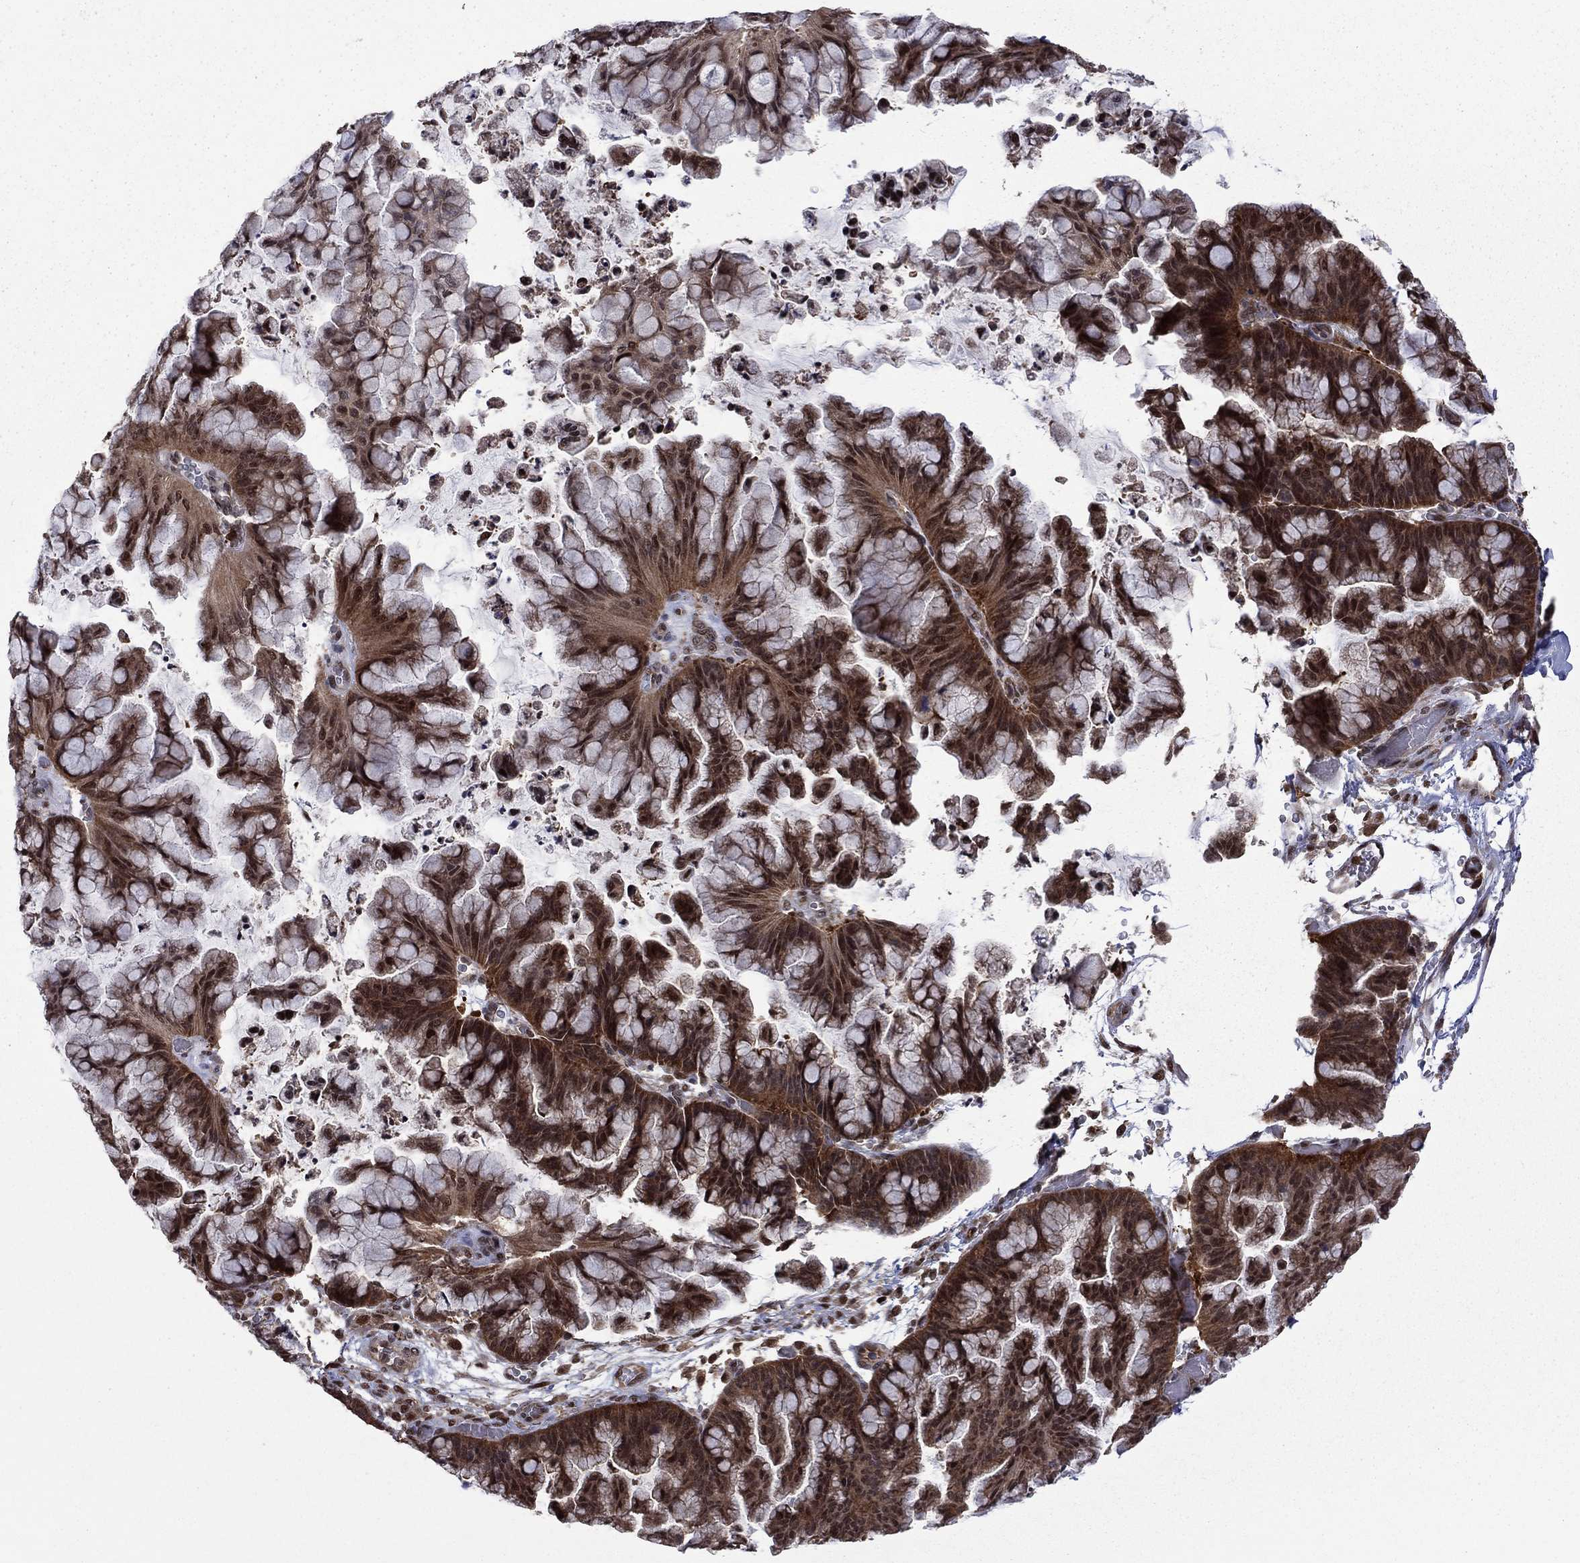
{"staining": {"intensity": "moderate", "quantity": ">75%", "location": "cytoplasmic/membranous,nuclear"}, "tissue": "ovarian cancer", "cell_type": "Tumor cells", "image_type": "cancer", "snomed": [{"axis": "morphology", "description": "Cystadenocarcinoma, mucinous, NOS"}, {"axis": "topography", "description": "Ovary"}], "caption": "Ovarian cancer (mucinous cystadenocarcinoma) tissue demonstrates moderate cytoplasmic/membranous and nuclear staining in about >75% of tumor cells, visualized by immunohistochemistry.", "gene": "PSMD2", "patient": {"sex": "female", "age": 67}}